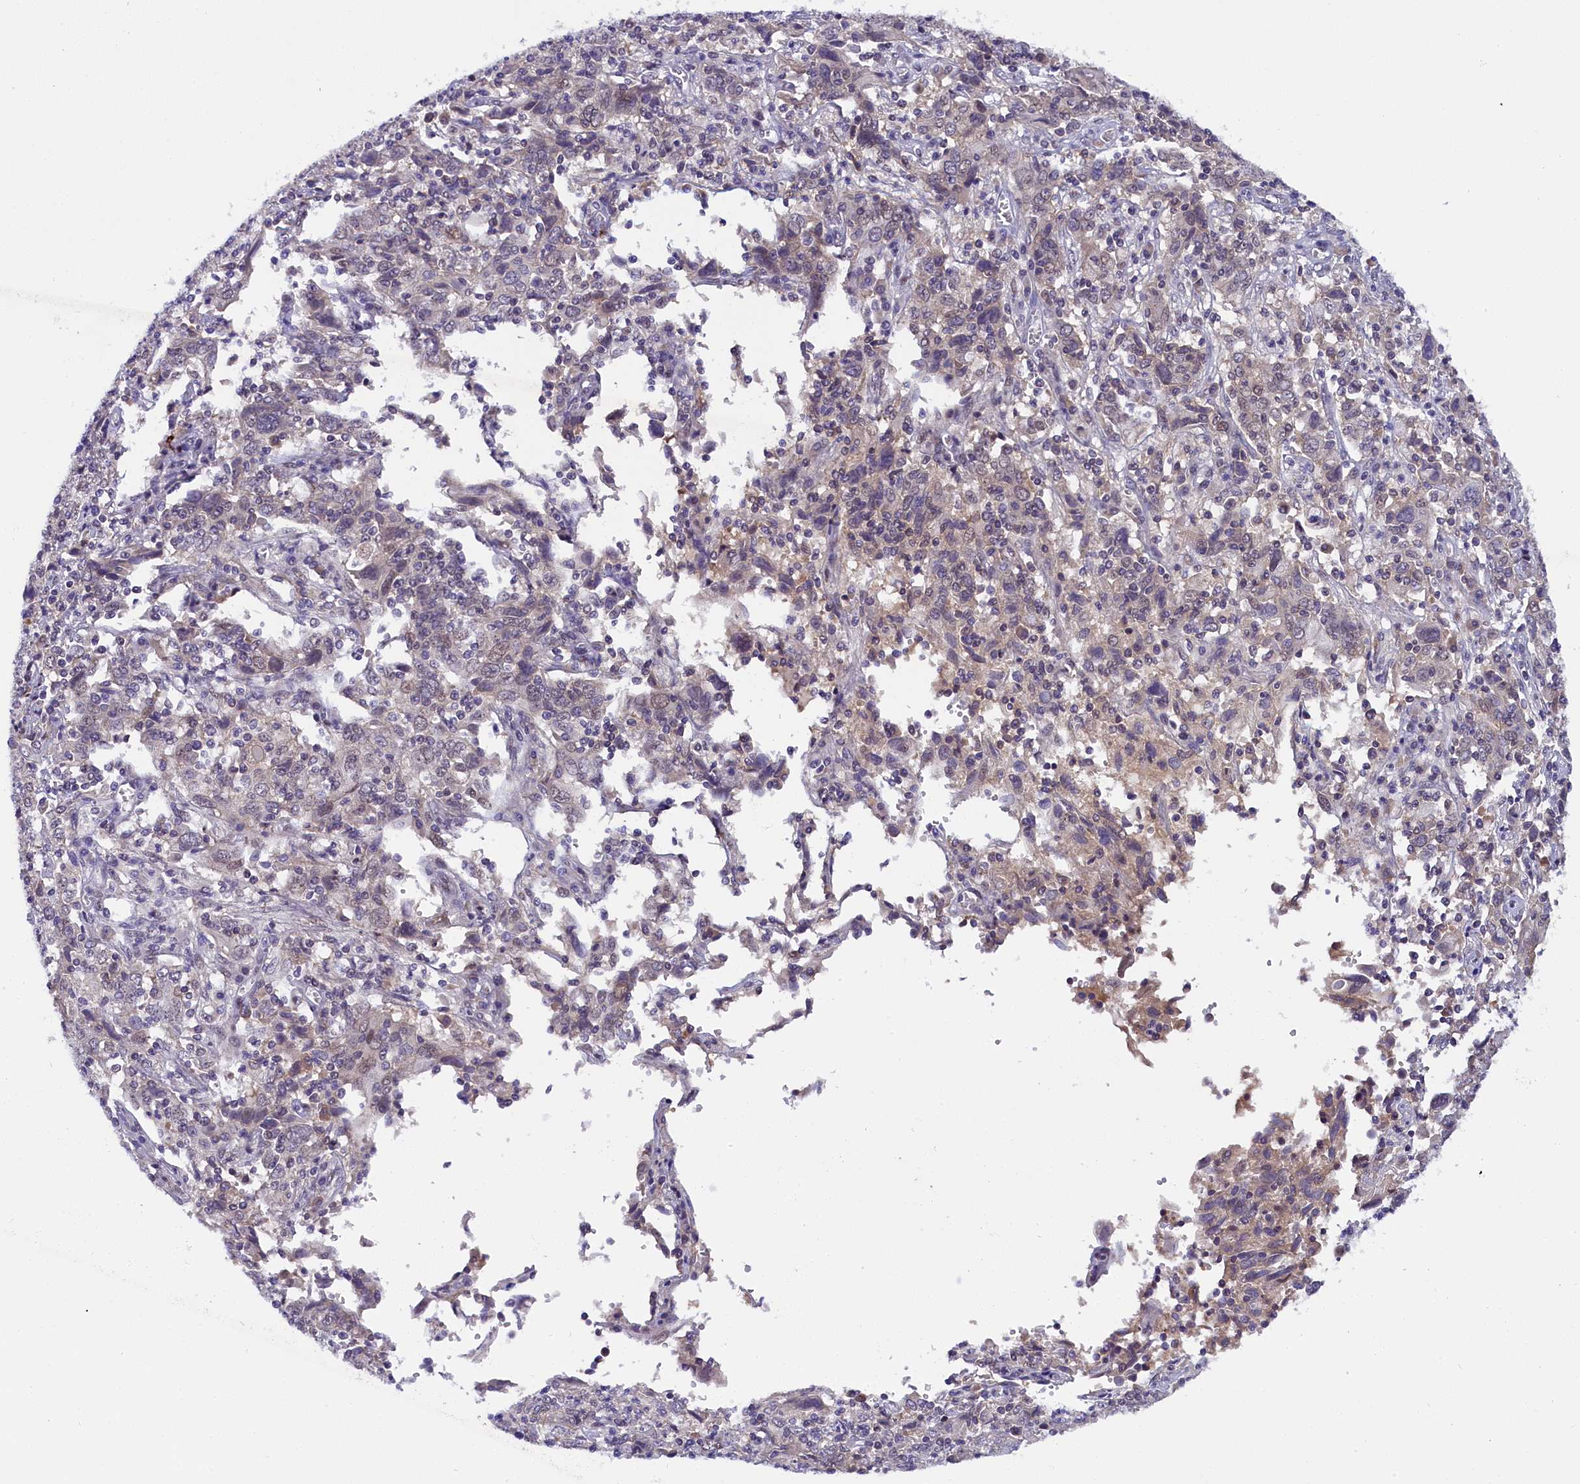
{"staining": {"intensity": "negative", "quantity": "none", "location": "none"}, "tissue": "cervical cancer", "cell_type": "Tumor cells", "image_type": "cancer", "snomed": [{"axis": "morphology", "description": "Squamous cell carcinoma, NOS"}, {"axis": "topography", "description": "Cervix"}], "caption": "Cervical cancer was stained to show a protein in brown. There is no significant expression in tumor cells. (Immunohistochemistry (ihc), brightfield microscopy, high magnification).", "gene": "ENKD1", "patient": {"sex": "female", "age": 46}}